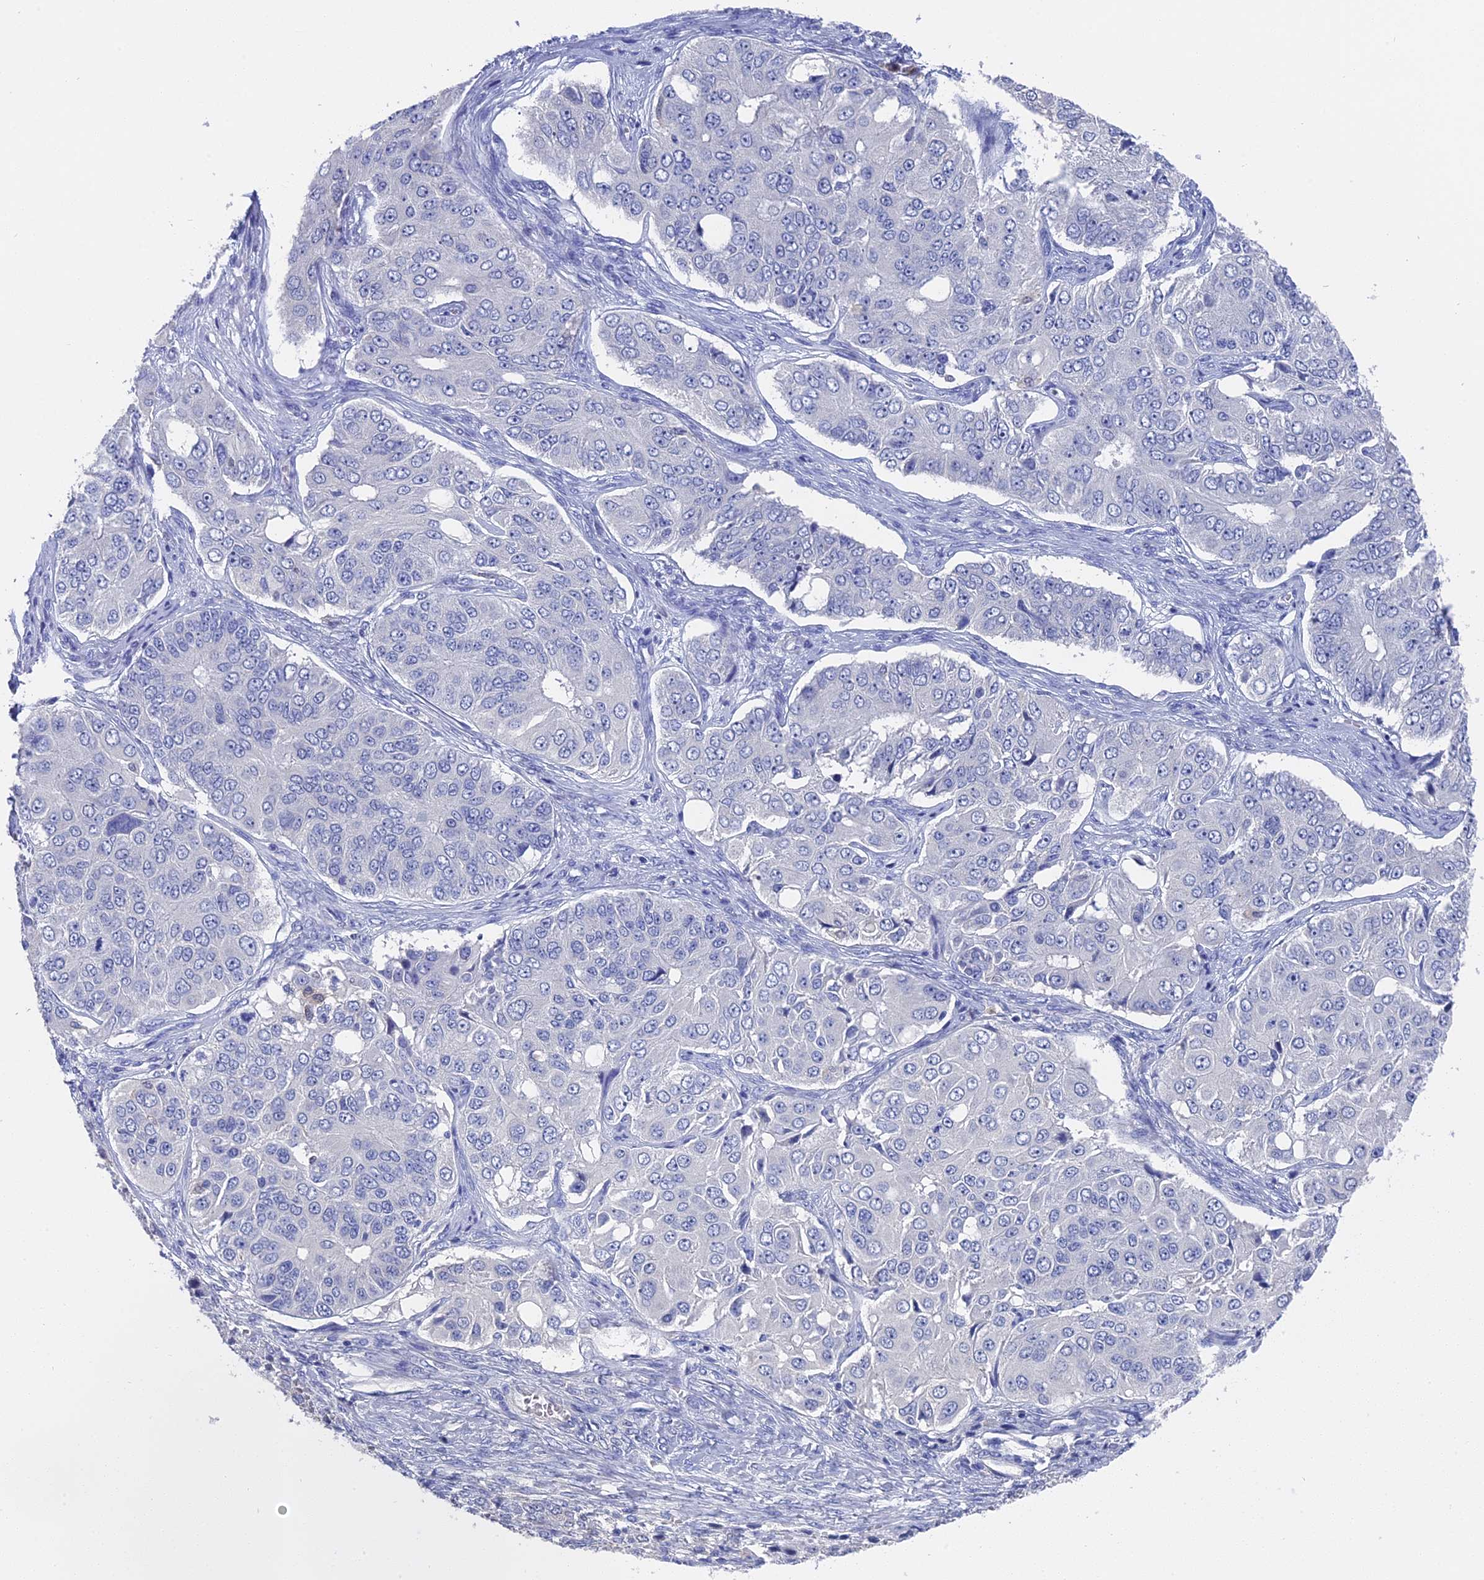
{"staining": {"intensity": "negative", "quantity": "none", "location": "none"}, "tissue": "ovarian cancer", "cell_type": "Tumor cells", "image_type": "cancer", "snomed": [{"axis": "morphology", "description": "Carcinoma, endometroid"}, {"axis": "topography", "description": "Ovary"}], "caption": "Protein analysis of ovarian cancer displays no significant staining in tumor cells.", "gene": "NCF4", "patient": {"sex": "female", "age": 51}}